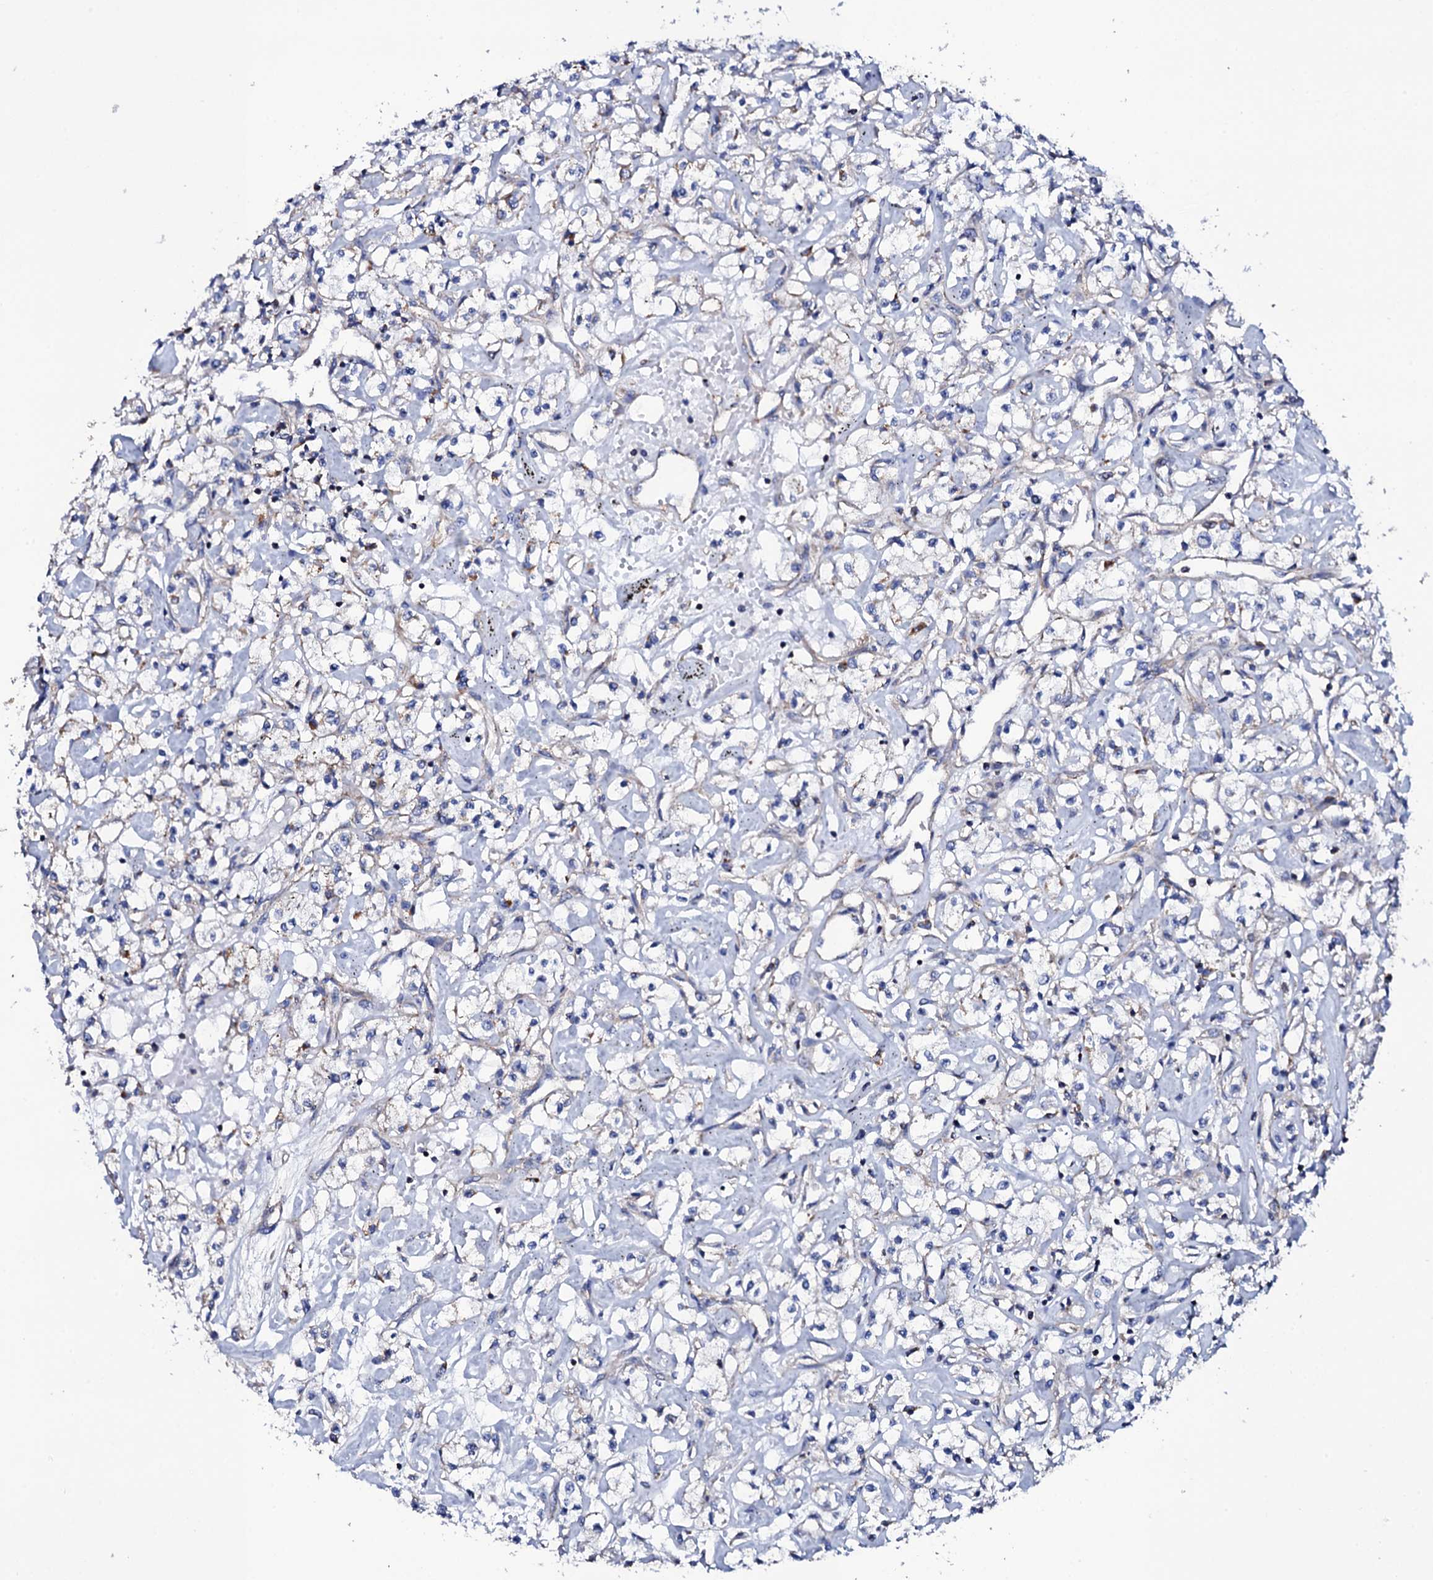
{"staining": {"intensity": "negative", "quantity": "none", "location": "none"}, "tissue": "renal cancer", "cell_type": "Tumor cells", "image_type": "cancer", "snomed": [{"axis": "morphology", "description": "Adenocarcinoma, NOS"}, {"axis": "topography", "description": "Kidney"}], "caption": "There is no significant positivity in tumor cells of renal adenocarcinoma. (Brightfield microscopy of DAB (3,3'-diaminobenzidine) IHC at high magnification).", "gene": "TCAF2", "patient": {"sex": "female", "age": 59}}